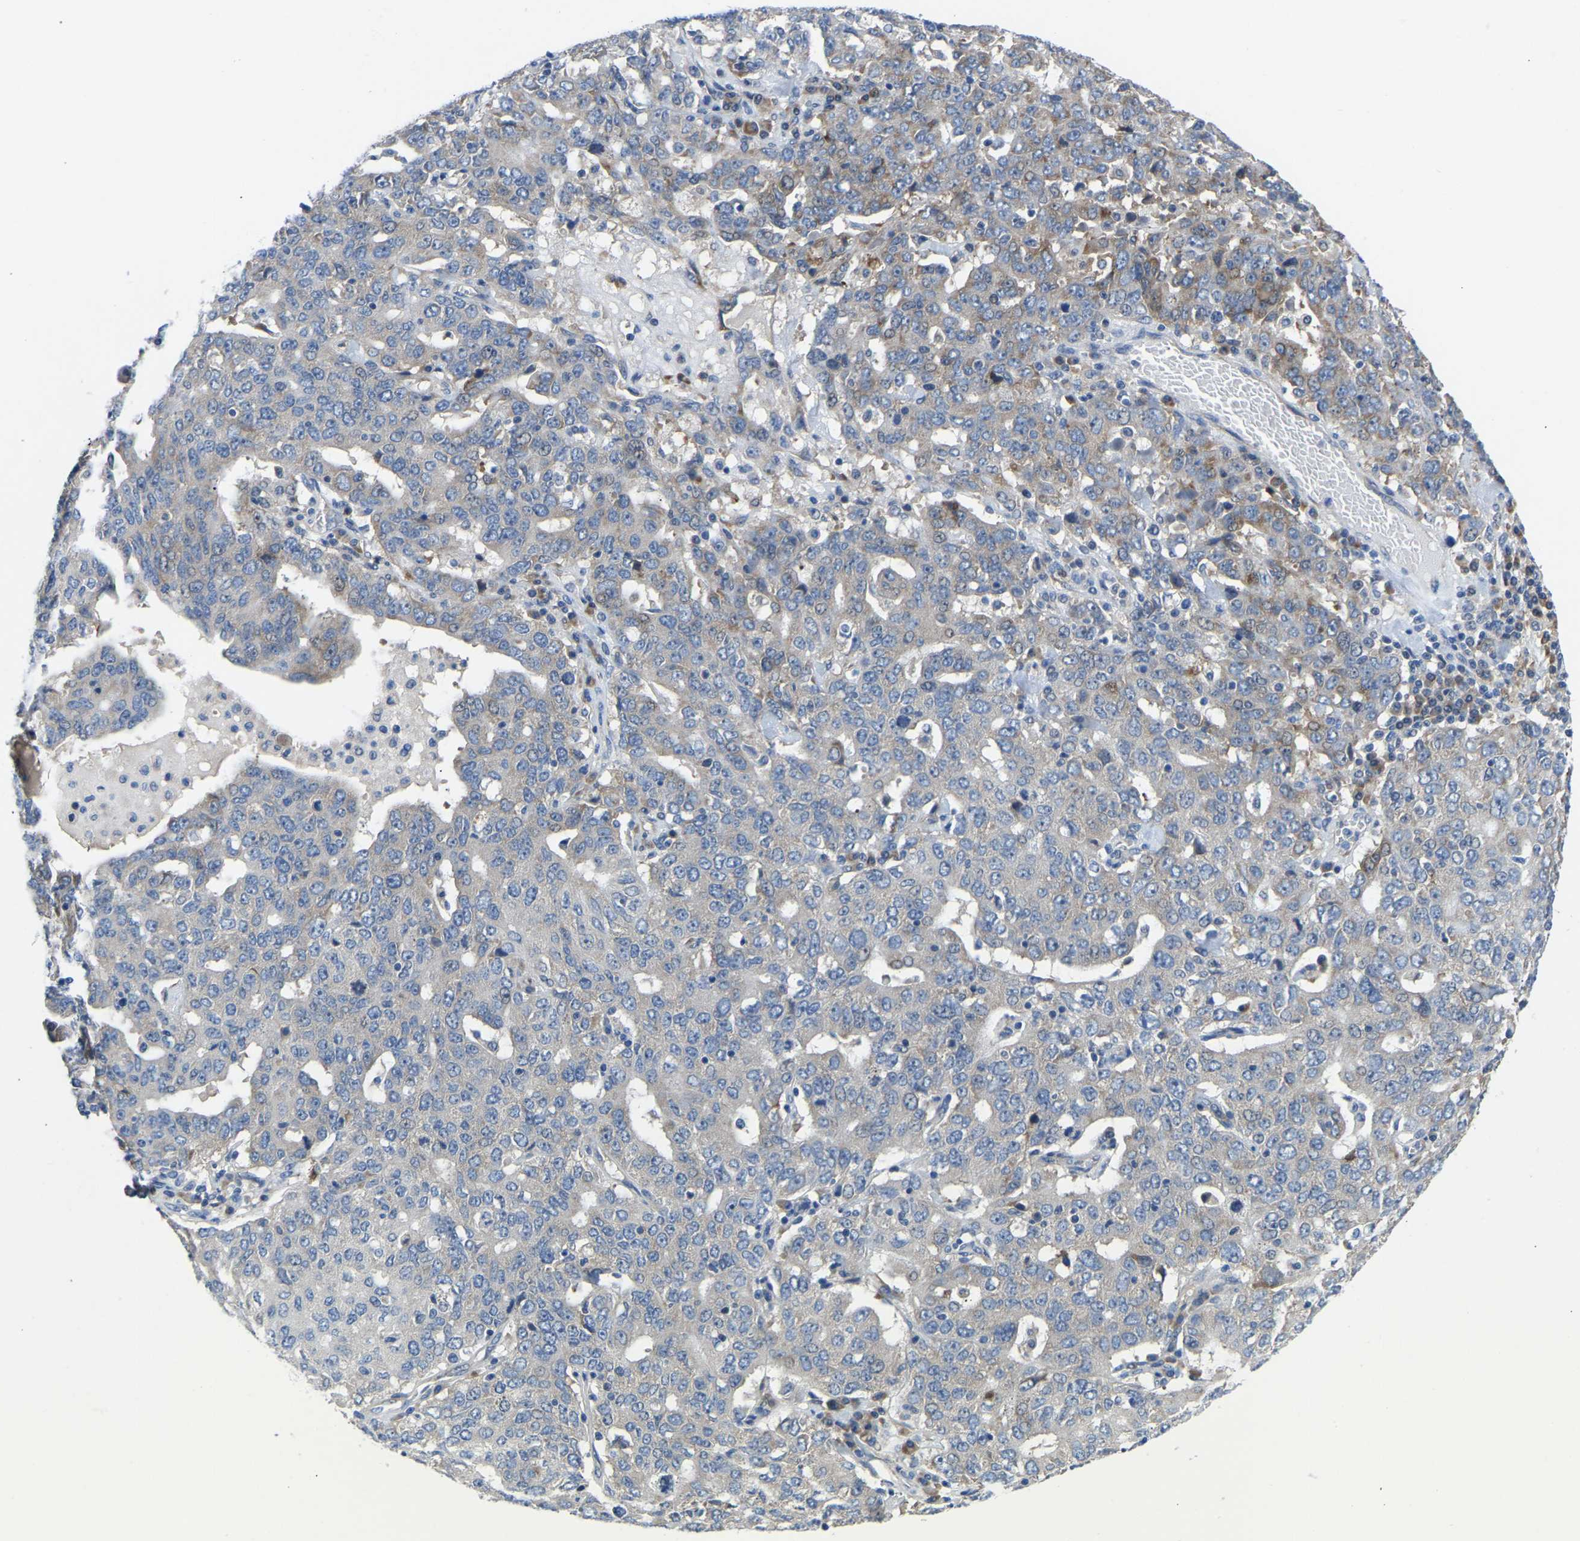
{"staining": {"intensity": "moderate", "quantity": "<25%", "location": "cytoplasmic/membranous"}, "tissue": "ovarian cancer", "cell_type": "Tumor cells", "image_type": "cancer", "snomed": [{"axis": "morphology", "description": "Carcinoma, endometroid"}, {"axis": "topography", "description": "Ovary"}], "caption": "There is low levels of moderate cytoplasmic/membranous expression in tumor cells of ovarian endometroid carcinoma, as demonstrated by immunohistochemical staining (brown color).", "gene": "ABCA10", "patient": {"sex": "female", "age": 62}}